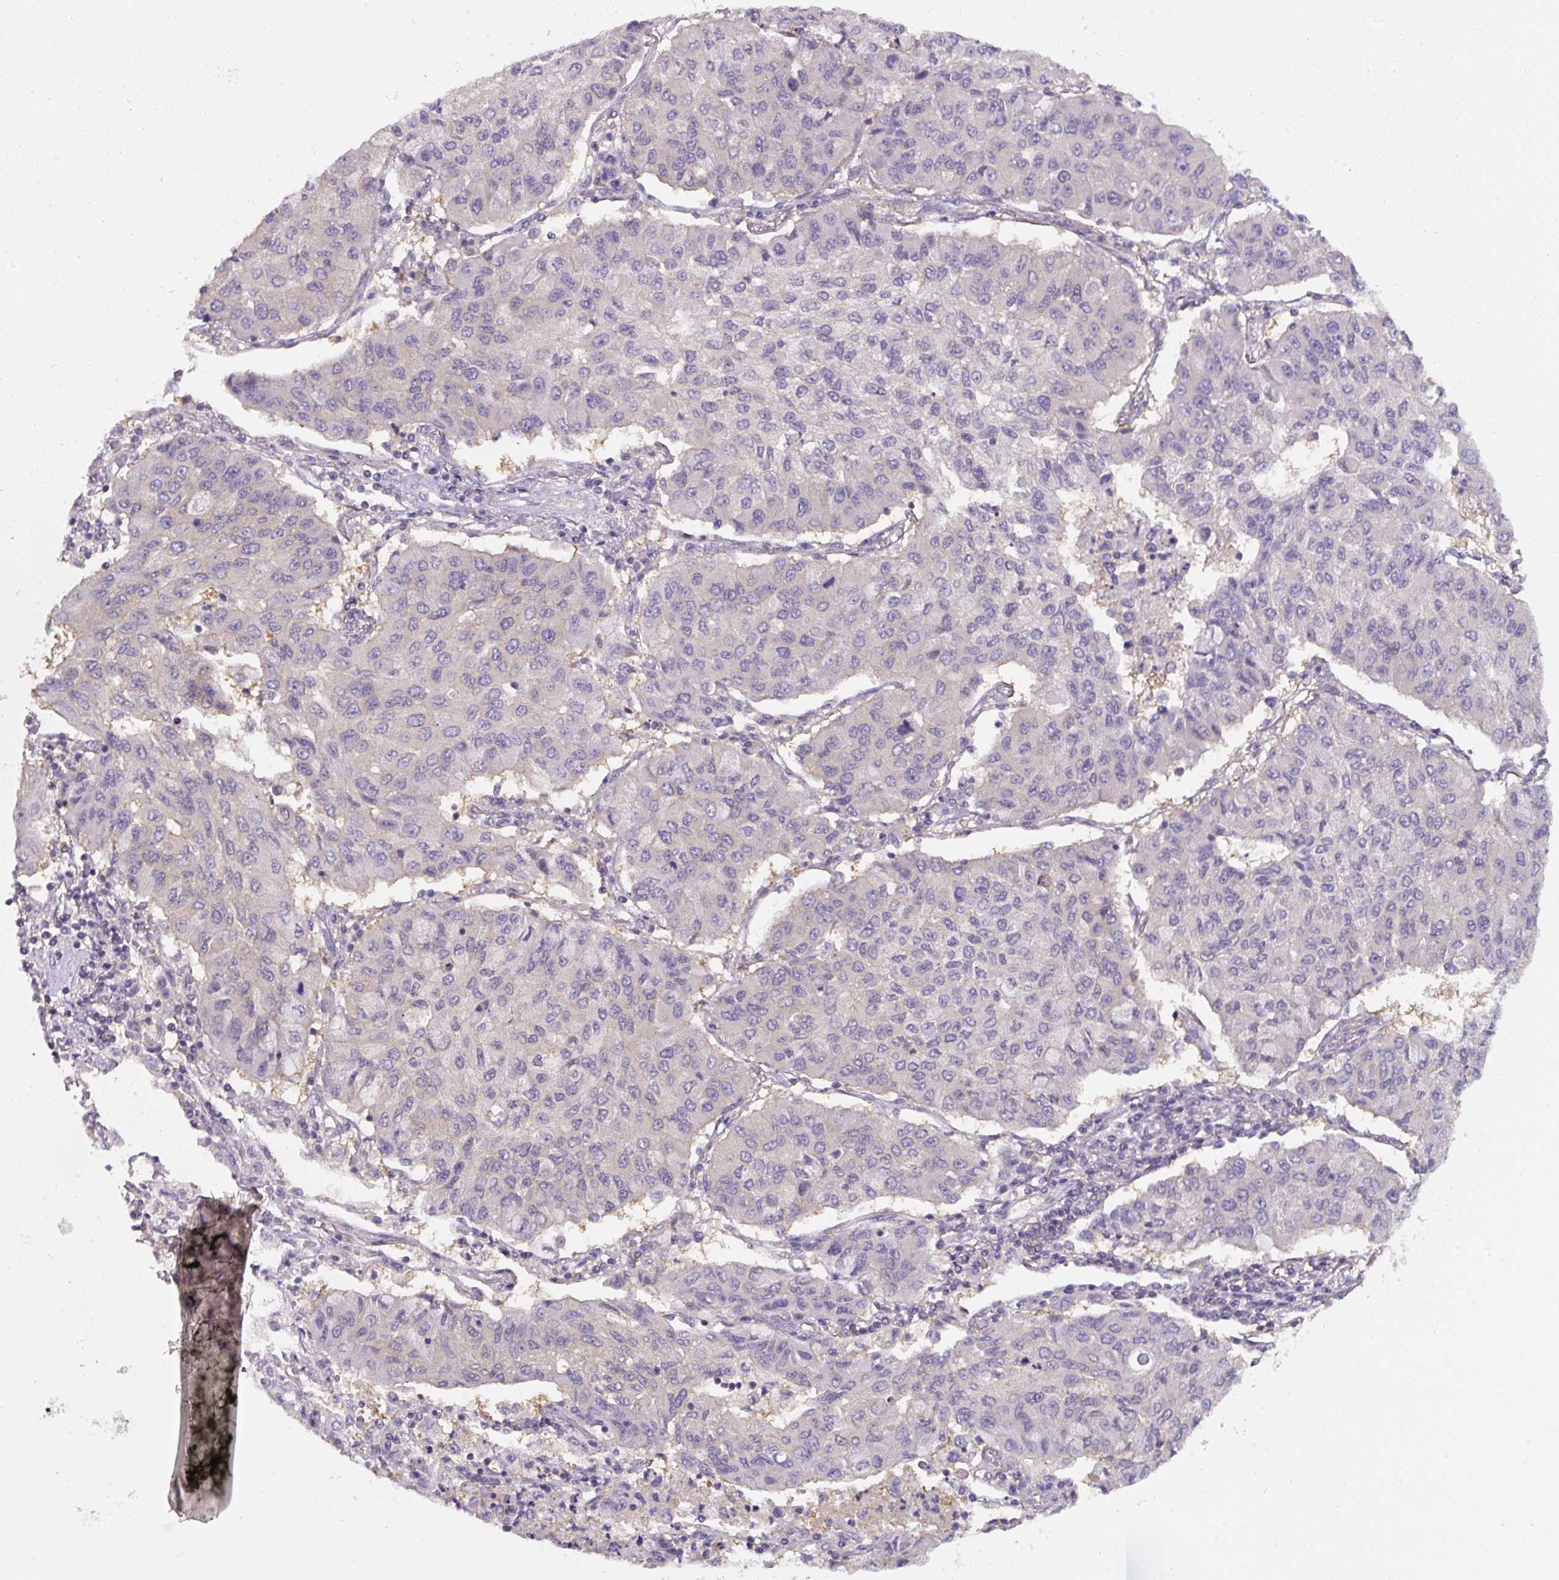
{"staining": {"intensity": "negative", "quantity": "none", "location": "none"}, "tissue": "lung cancer", "cell_type": "Tumor cells", "image_type": "cancer", "snomed": [{"axis": "morphology", "description": "Squamous cell carcinoma, NOS"}, {"axis": "topography", "description": "Lung"}], "caption": "Lung squamous cell carcinoma was stained to show a protein in brown. There is no significant staining in tumor cells. (Brightfield microscopy of DAB (3,3'-diaminobenzidine) immunohistochemistry (IHC) at high magnification).", "gene": "ST13", "patient": {"sex": "male", "age": 74}}